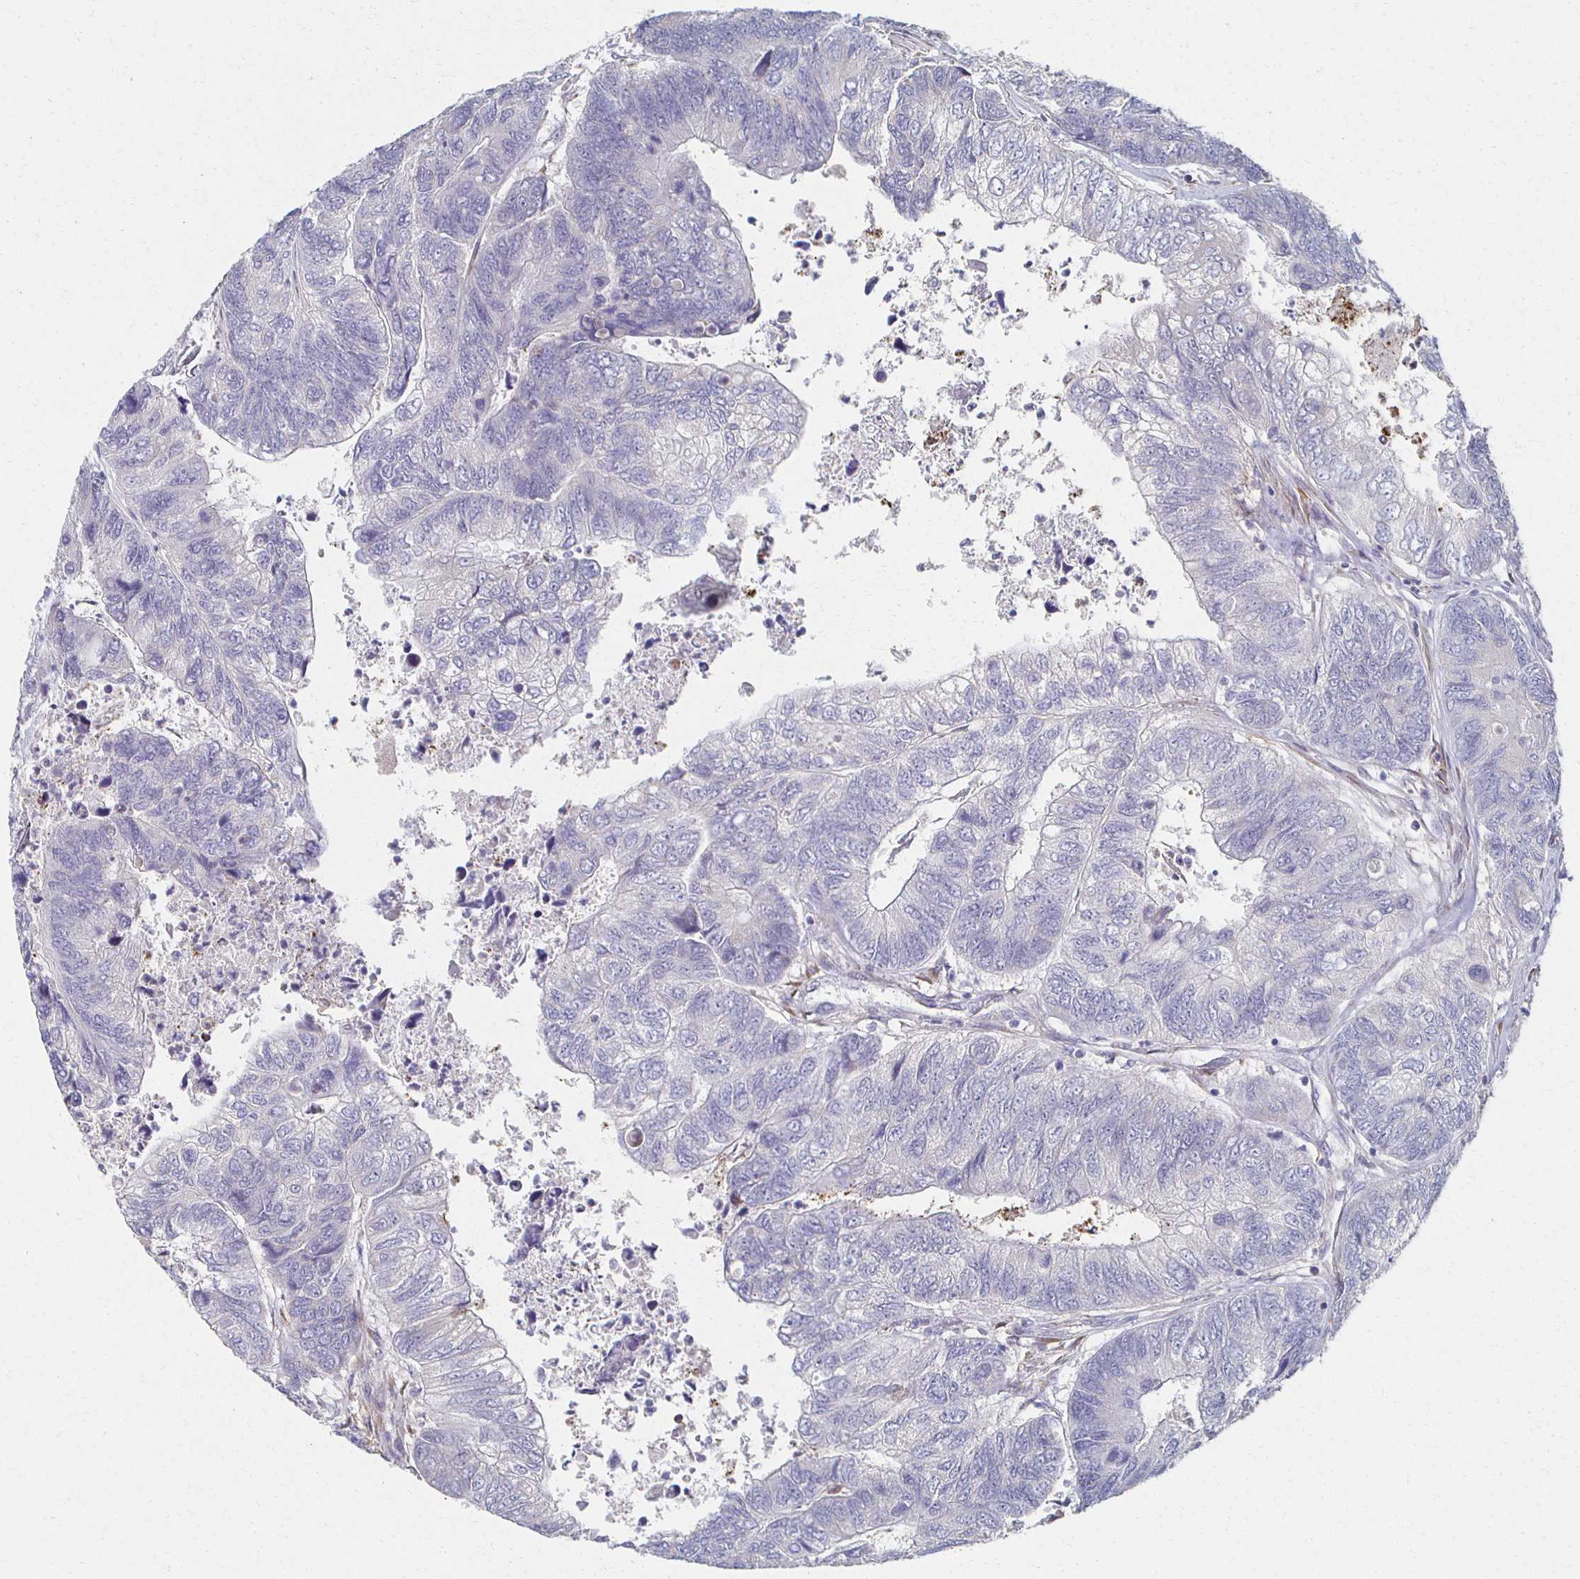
{"staining": {"intensity": "negative", "quantity": "none", "location": "none"}, "tissue": "colorectal cancer", "cell_type": "Tumor cells", "image_type": "cancer", "snomed": [{"axis": "morphology", "description": "Adenocarcinoma, NOS"}, {"axis": "topography", "description": "Colon"}], "caption": "Immunohistochemical staining of colorectal cancer demonstrates no significant positivity in tumor cells. (Brightfield microscopy of DAB (3,3'-diaminobenzidine) IHC at high magnification).", "gene": "CX3CR1", "patient": {"sex": "female", "age": 67}}